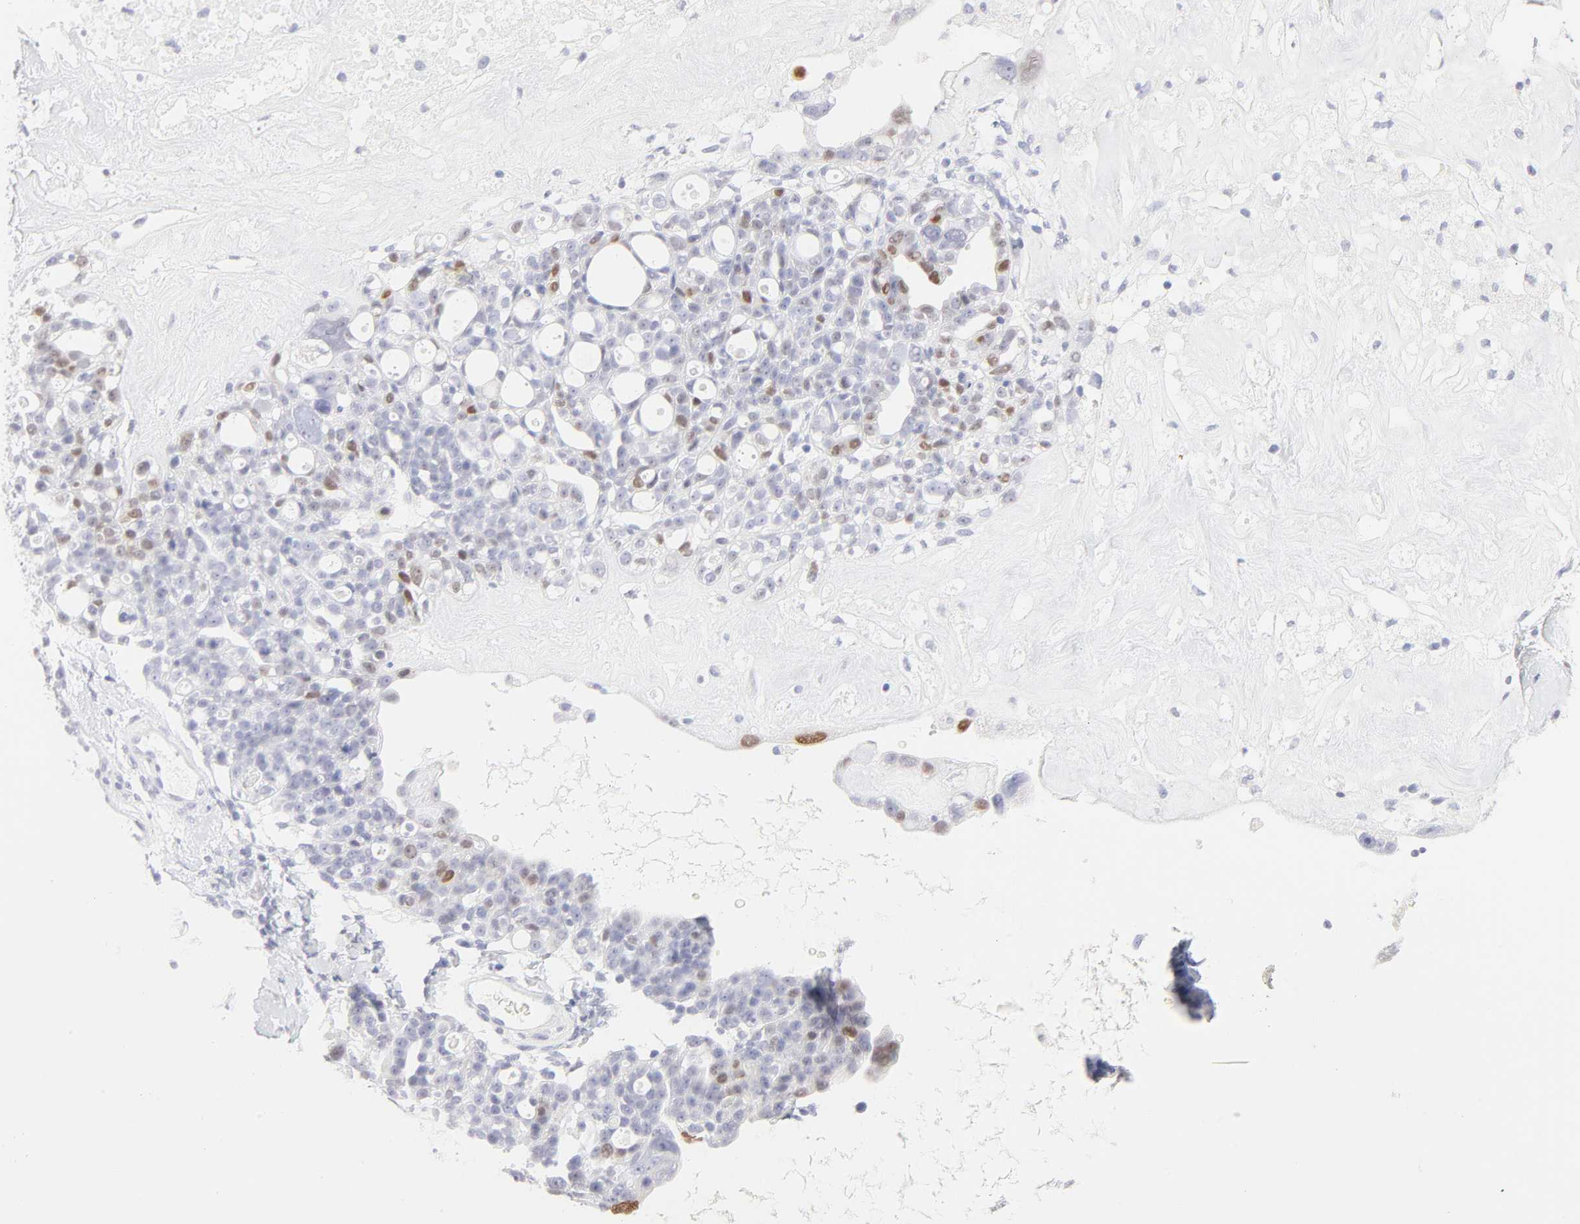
{"staining": {"intensity": "moderate", "quantity": "<25%", "location": "nuclear"}, "tissue": "ovarian cancer", "cell_type": "Tumor cells", "image_type": "cancer", "snomed": [{"axis": "morphology", "description": "Cystadenocarcinoma, serous, NOS"}, {"axis": "topography", "description": "Ovary"}], "caption": "Ovarian cancer stained with DAB (3,3'-diaminobenzidine) immunohistochemistry displays low levels of moderate nuclear expression in approximately <25% of tumor cells.", "gene": "ELF3", "patient": {"sex": "female", "age": 66}}